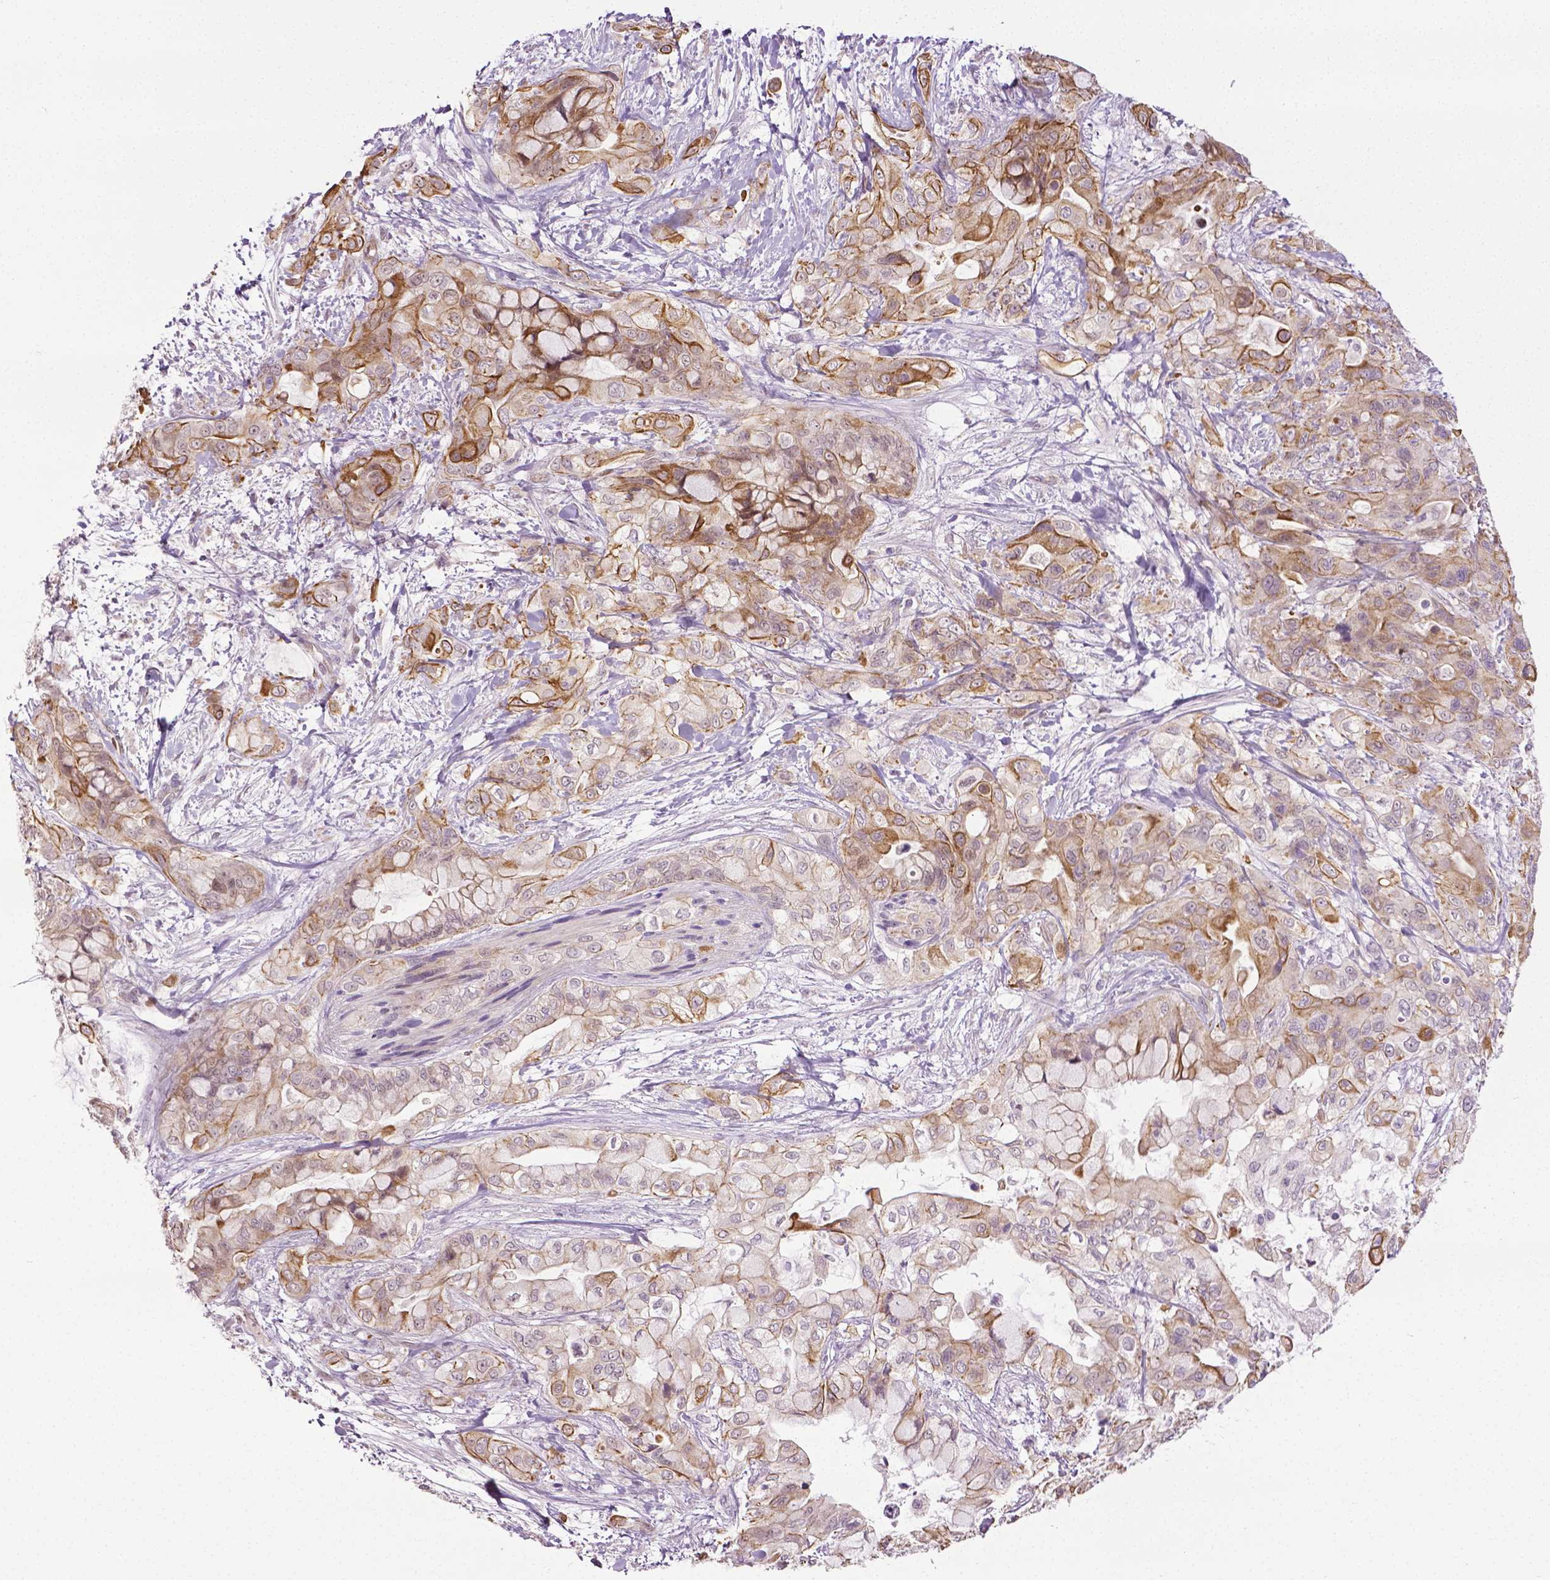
{"staining": {"intensity": "moderate", "quantity": "25%-75%", "location": "cytoplasmic/membranous"}, "tissue": "pancreatic cancer", "cell_type": "Tumor cells", "image_type": "cancer", "snomed": [{"axis": "morphology", "description": "Adenocarcinoma, NOS"}, {"axis": "topography", "description": "Pancreas"}], "caption": "Immunohistochemistry (IHC) photomicrograph of pancreatic adenocarcinoma stained for a protein (brown), which exhibits medium levels of moderate cytoplasmic/membranous expression in about 25%-75% of tumor cells.", "gene": "PTGER3", "patient": {"sex": "male", "age": 71}}